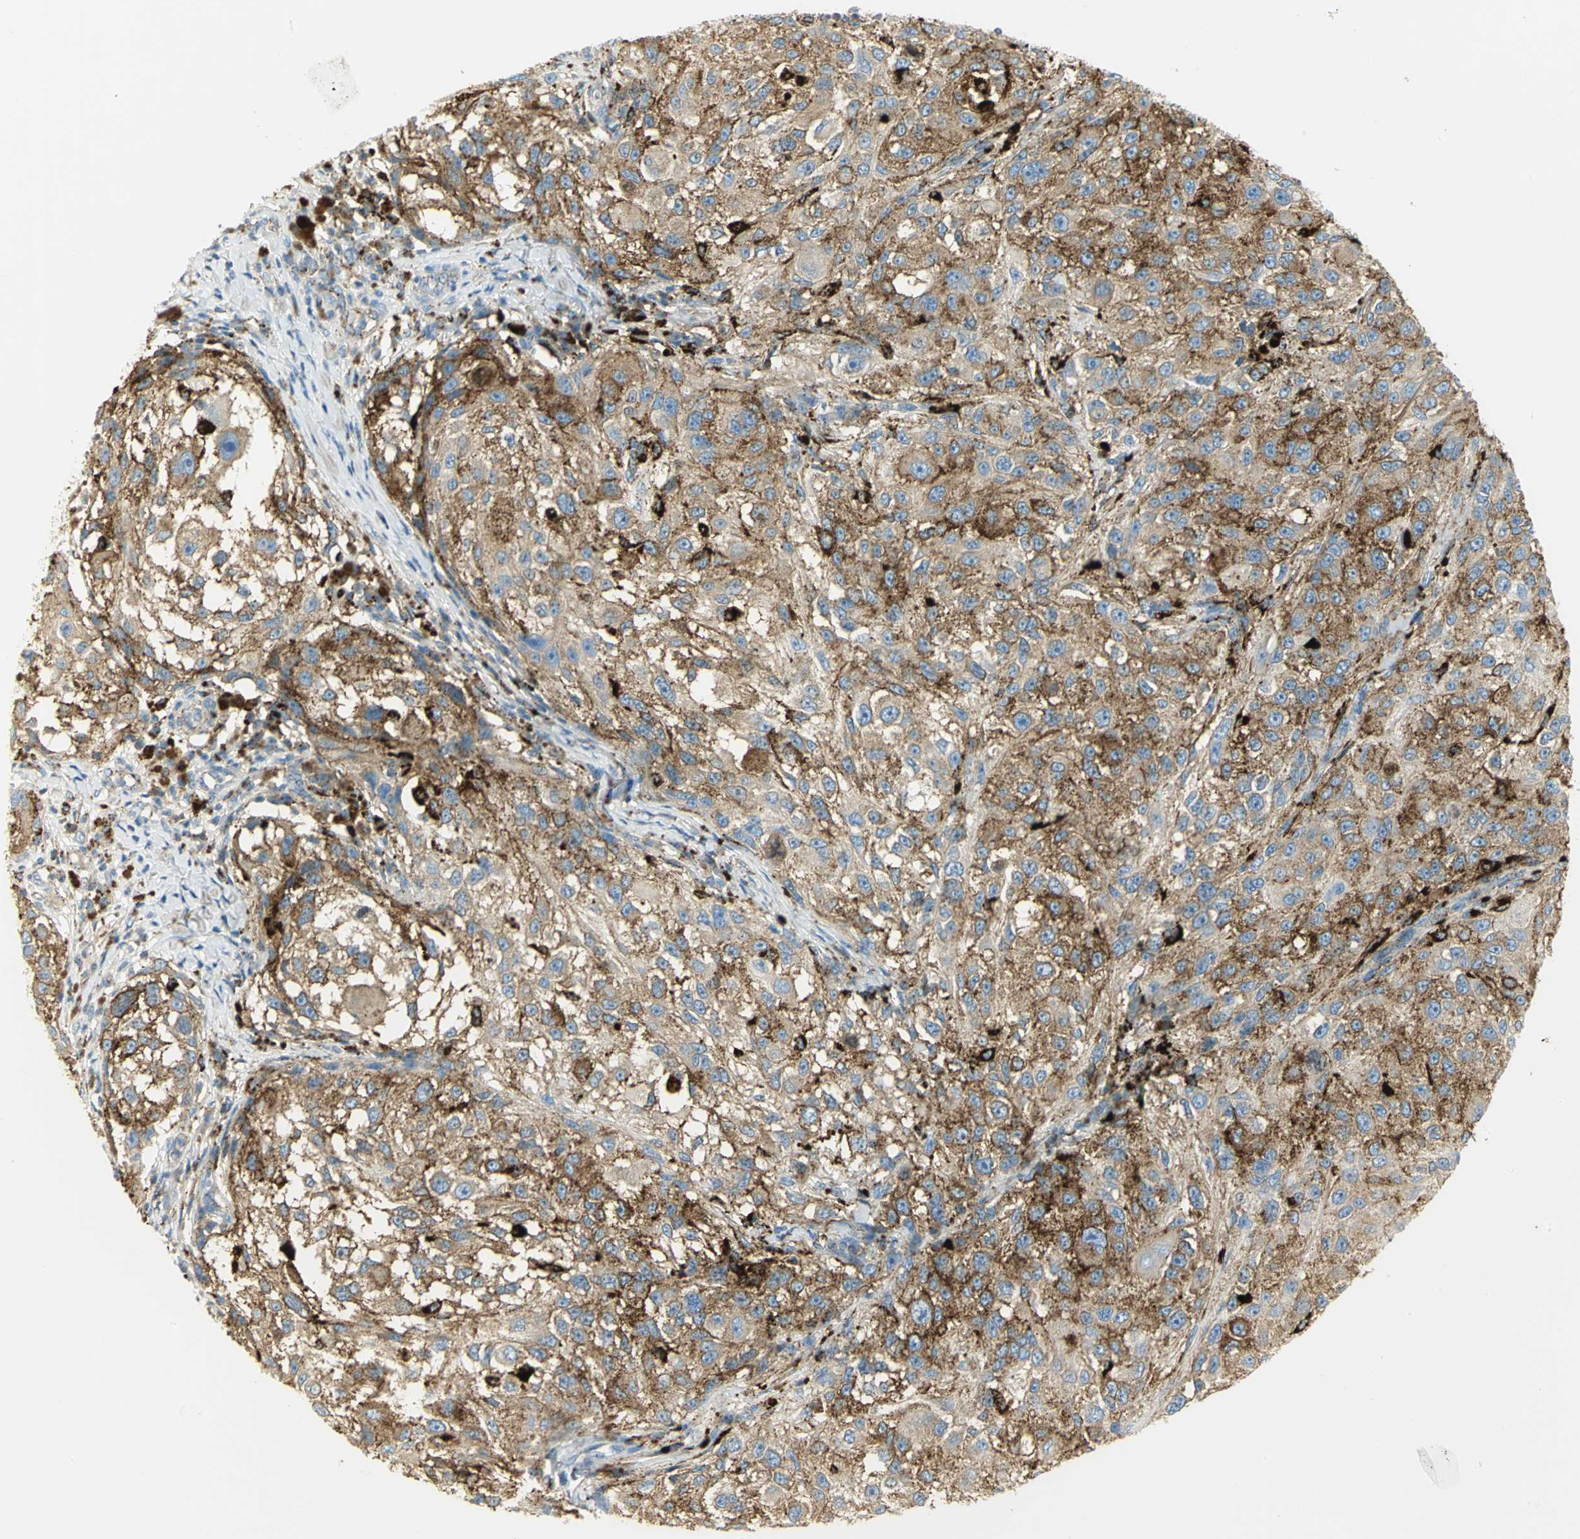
{"staining": {"intensity": "strong", "quantity": ">75%", "location": "cytoplasmic/membranous"}, "tissue": "melanoma", "cell_type": "Tumor cells", "image_type": "cancer", "snomed": [{"axis": "morphology", "description": "Necrosis, NOS"}, {"axis": "morphology", "description": "Malignant melanoma, NOS"}, {"axis": "topography", "description": "Skin"}], "caption": "IHC (DAB (3,3'-diaminobenzidine)) staining of malignant melanoma exhibits strong cytoplasmic/membranous protein expression in about >75% of tumor cells.", "gene": "ARSA", "patient": {"sex": "female", "age": 87}}